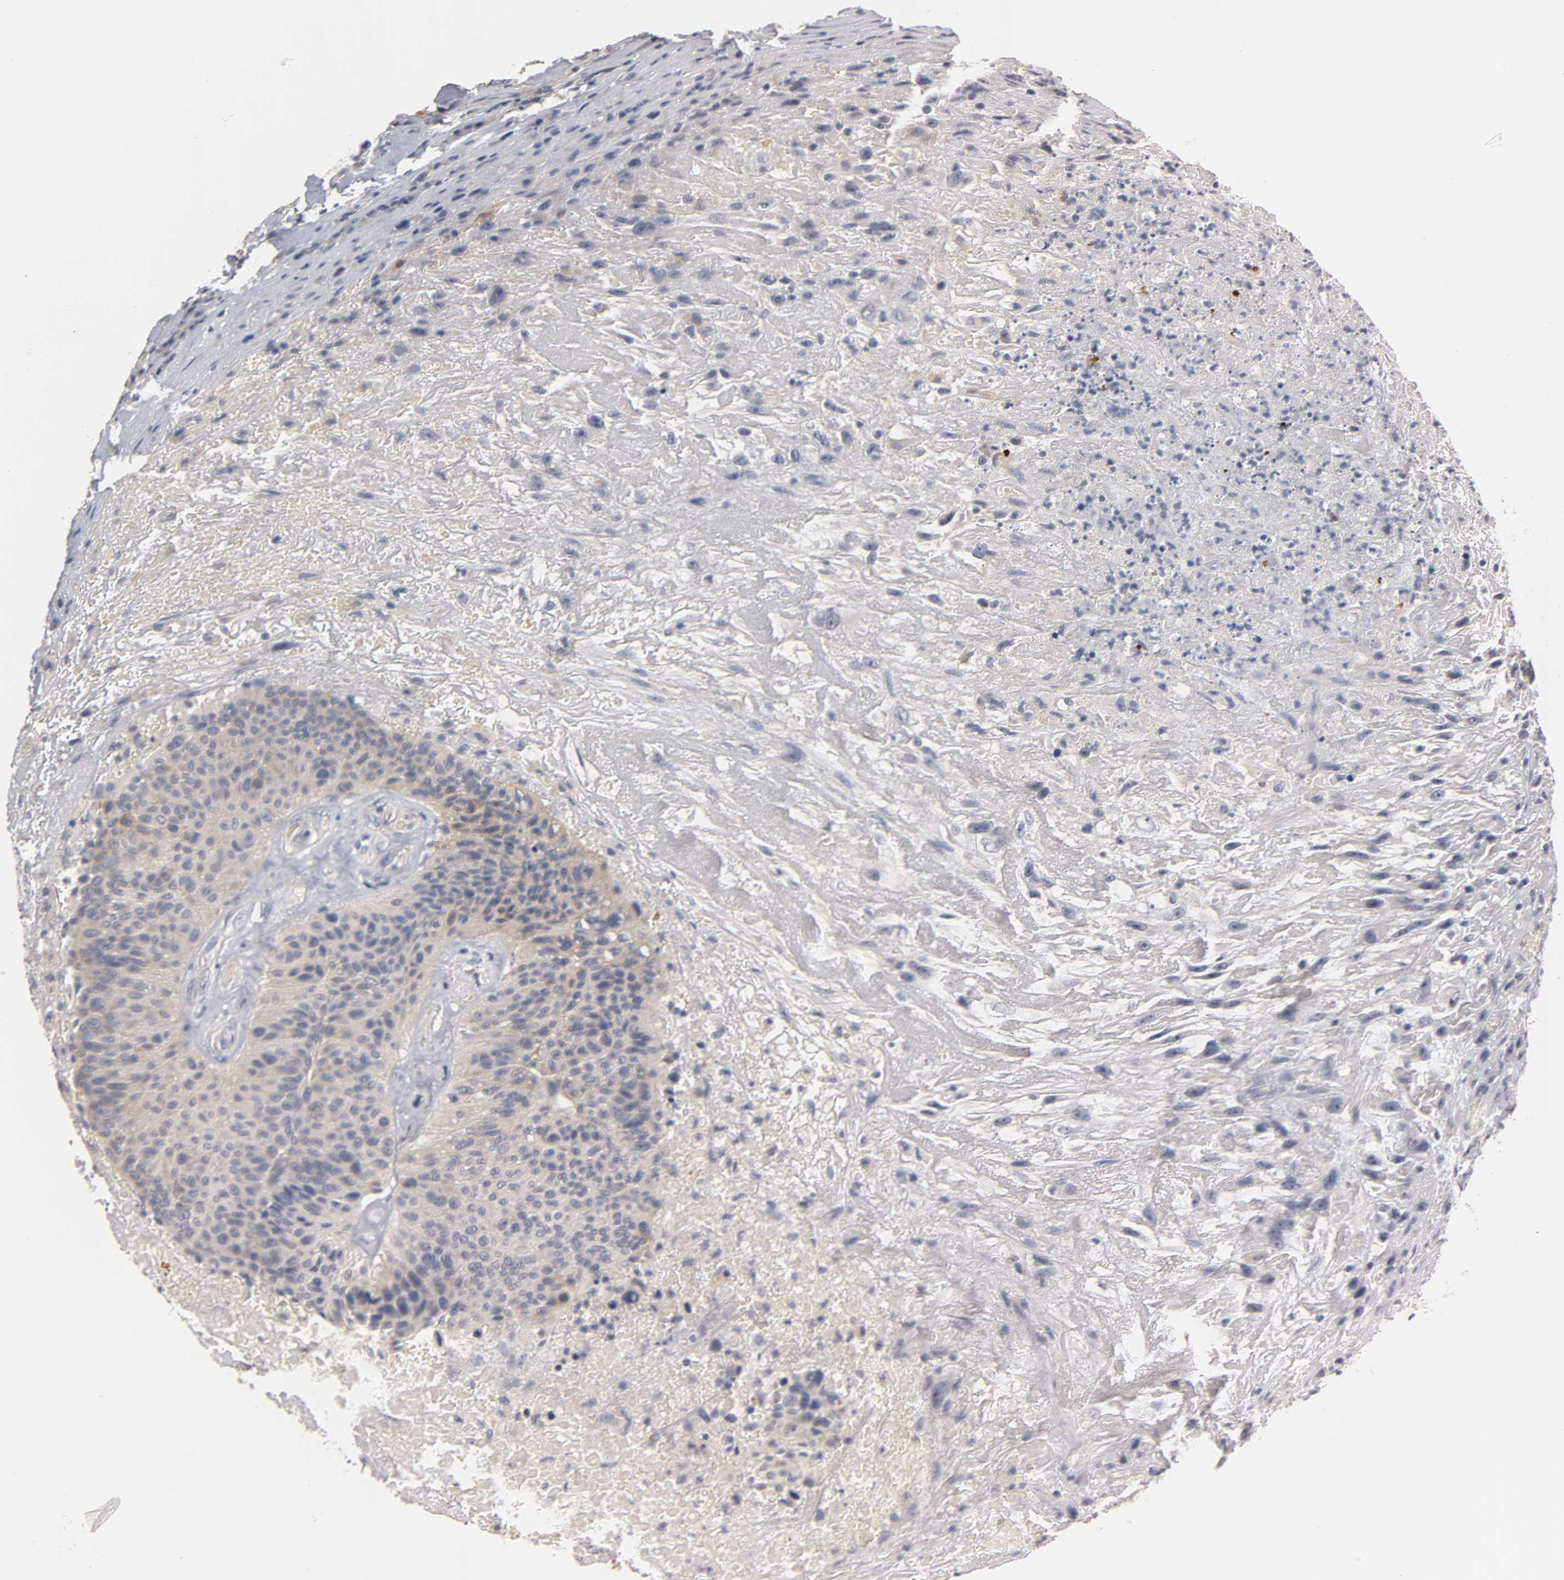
{"staining": {"intensity": "weak", "quantity": "25%-75%", "location": "cytoplasmic/membranous"}, "tissue": "urothelial cancer", "cell_type": "Tumor cells", "image_type": "cancer", "snomed": [{"axis": "morphology", "description": "Urothelial carcinoma, High grade"}, {"axis": "topography", "description": "Urinary bladder"}], "caption": "Weak cytoplasmic/membranous expression for a protein is appreciated in about 25%-75% of tumor cells of urothelial carcinoma (high-grade) using IHC.", "gene": "OVOL1", "patient": {"sex": "male", "age": 66}}